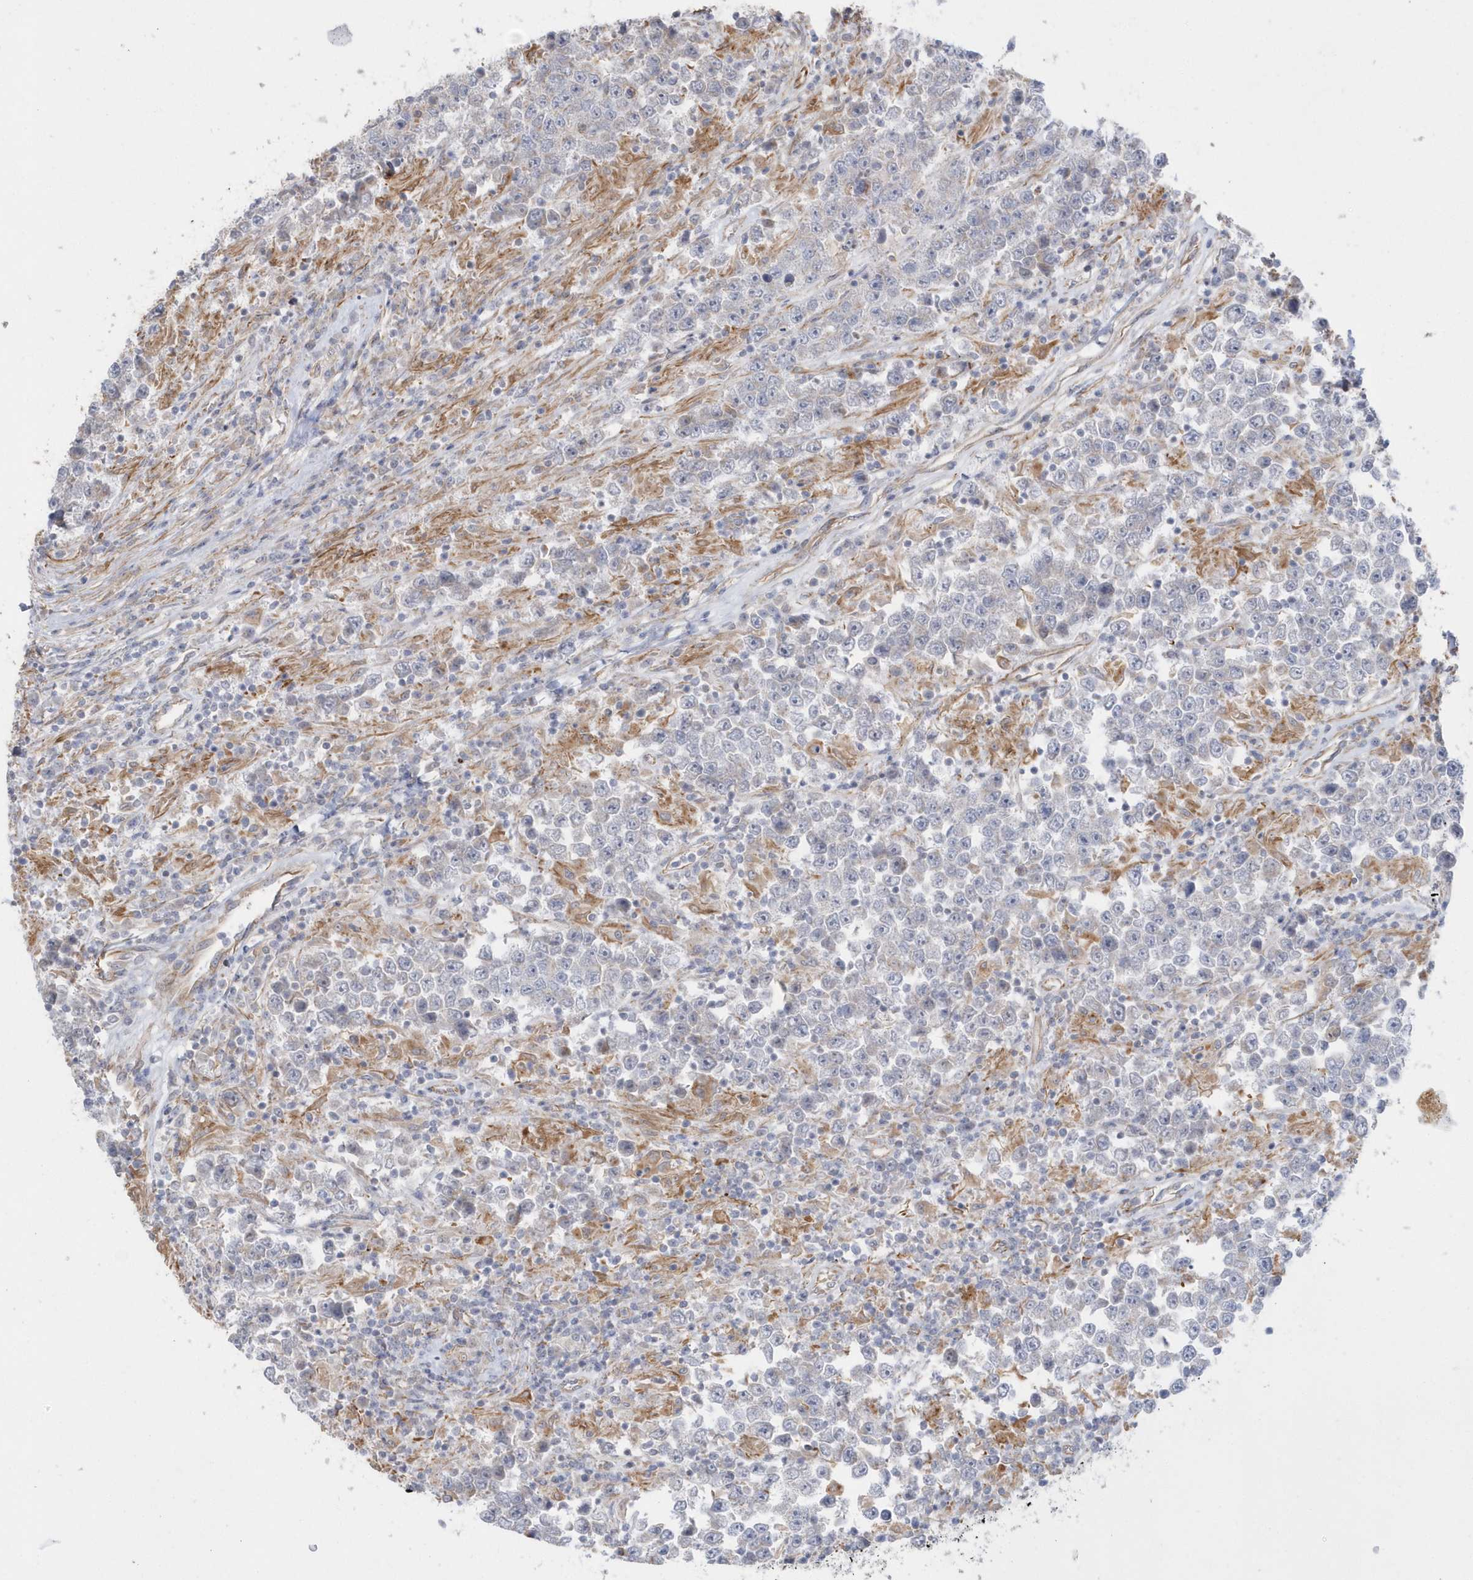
{"staining": {"intensity": "negative", "quantity": "none", "location": "none"}, "tissue": "testis cancer", "cell_type": "Tumor cells", "image_type": "cancer", "snomed": [{"axis": "morphology", "description": "Normal tissue, NOS"}, {"axis": "morphology", "description": "Urothelial carcinoma, High grade"}, {"axis": "morphology", "description": "Seminoma, NOS"}, {"axis": "morphology", "description": "Carcinoma, Embryonal, NOS"}, {"axis": "topography", "description": "Urinary bladder"}, {"axis": "topography", "description": "Testis"}], "caption": "Immunohistochemical staining of testis embryonal carcinoma exhibits no significant positivity in tumor cells.", "gene": "RAB17", "patient": {"sex": "male", "age": 41}}